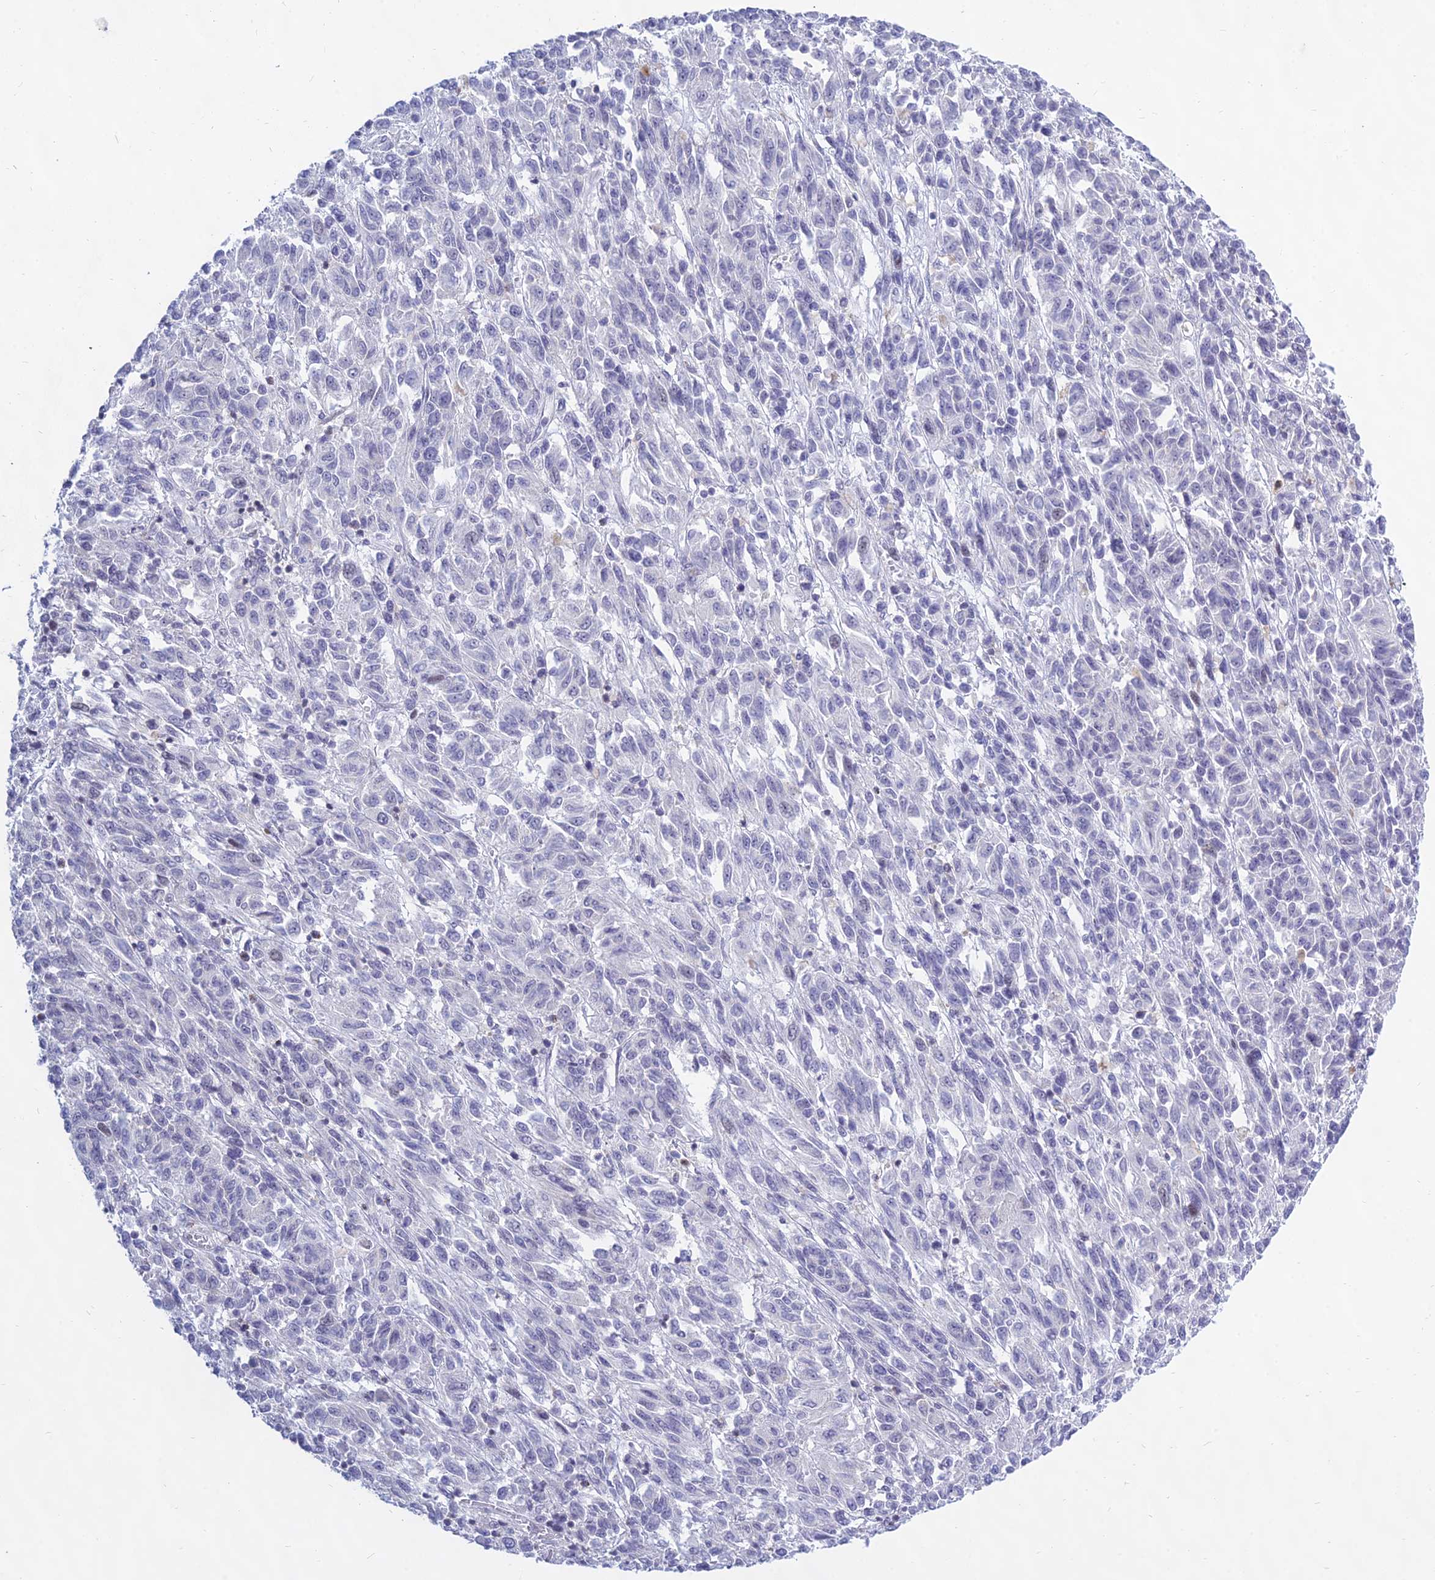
{"staining": {"intensity": "negative", "quantity": "none", "location": "none"}, "tissue": "melanoma", "cell_type": "Tumor cells", "image_type": "cancer", "snomed": [{"axis": "morphology", "description": "Malignant melanoma, Metastatic site"}, {"axis": "topography", "description": "Lung"}], "caption": "High magnification brightfield microscopy of malignant melanoma (metastatic site) stained with DAB (3,3'-diaminobenzidine) (brown) and counterstained with hematoxylin (blue): tumor cells show no significant expression. (Brightfield microscopy of DAB immunohistochemistry at high magnification).", "gene": "KRR1", "patient": {"sex": "male", "age": 64}}